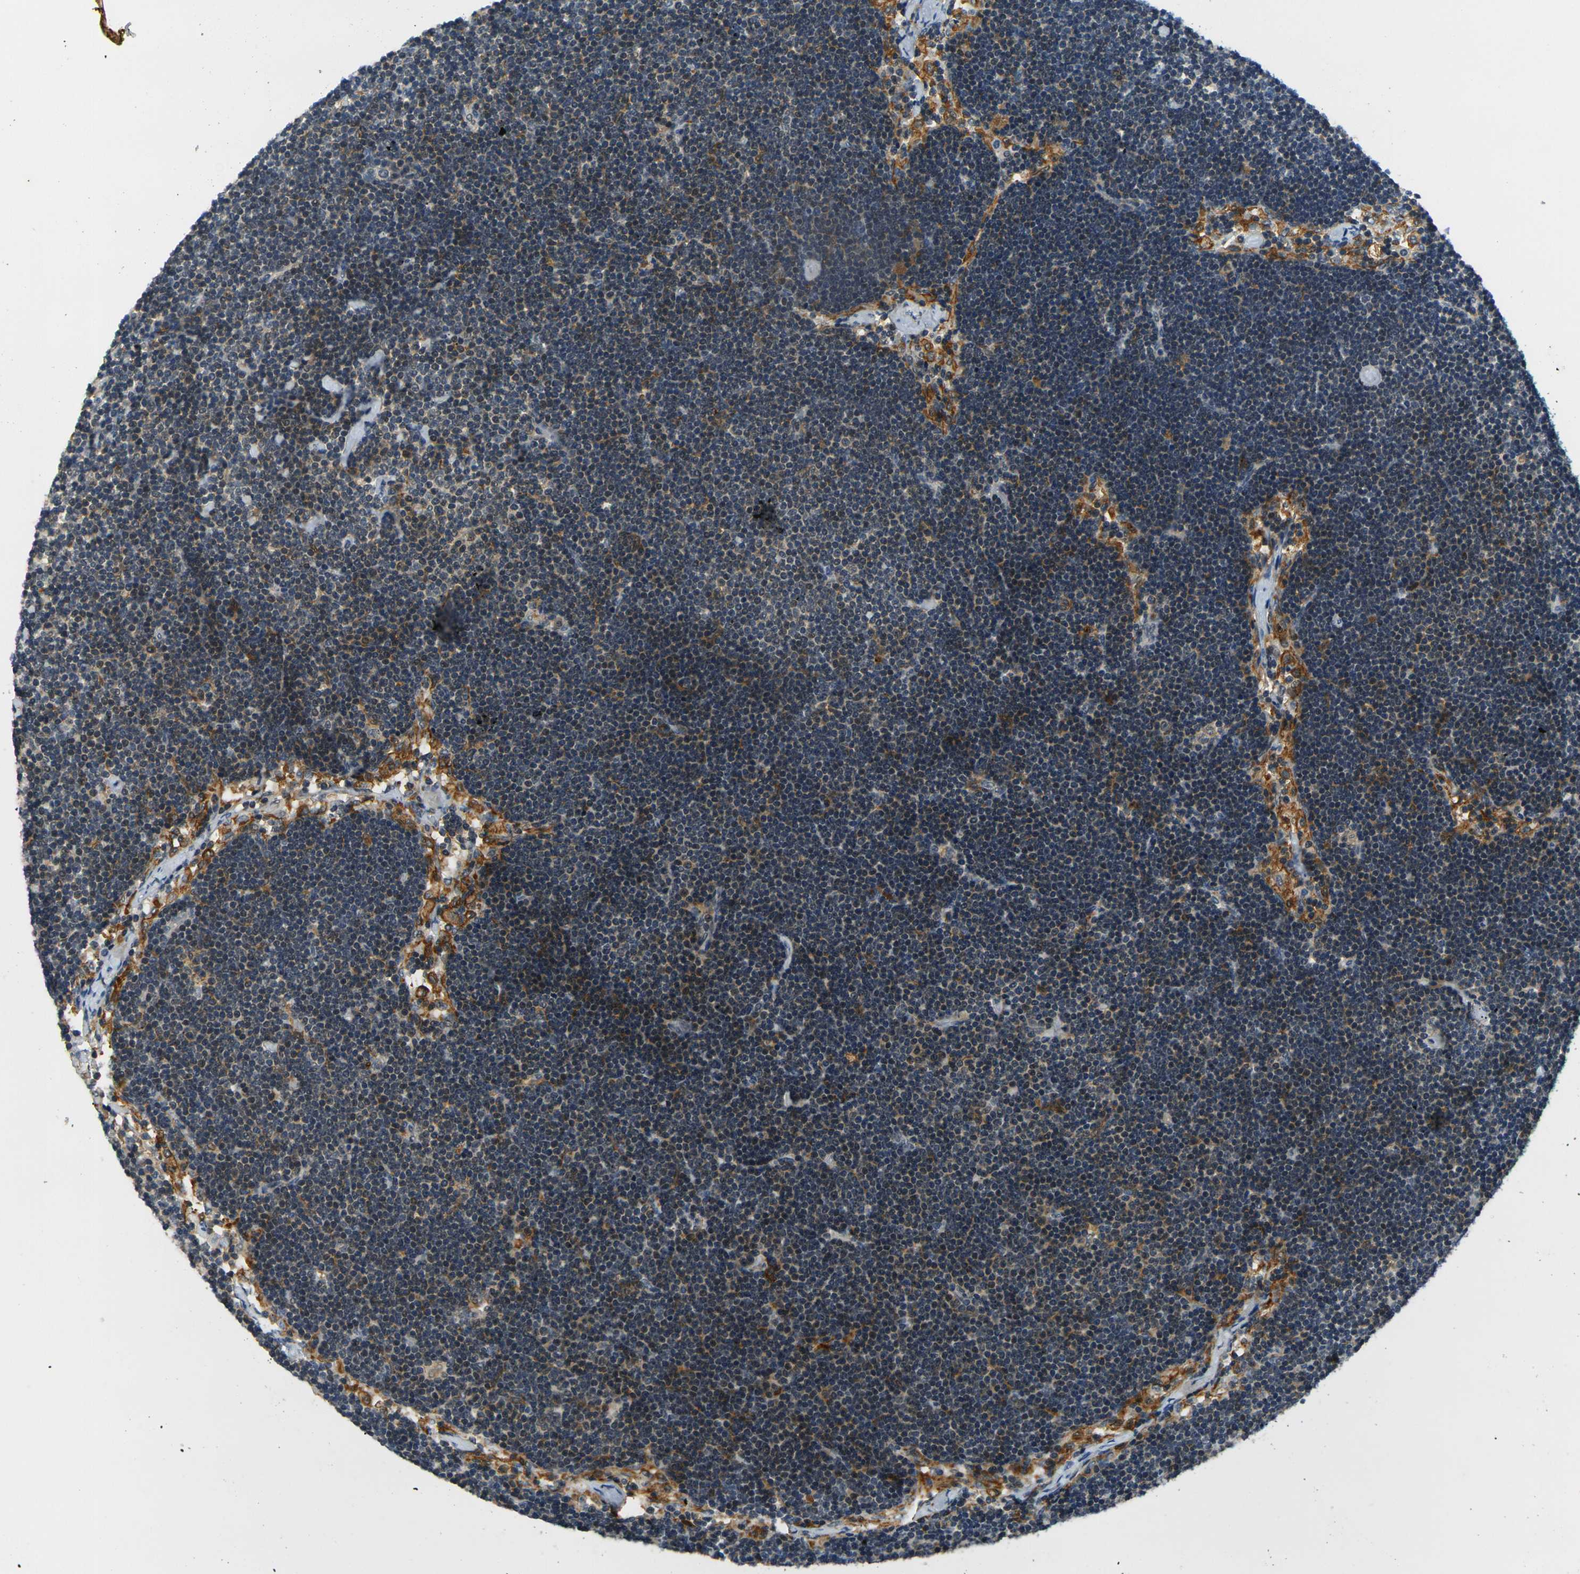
{"staining": {"intensity": "weak", "quantity": ">75%", "location": "cytoplasmic/membranous"}, "tissue": "lymph node", "cell_type": "Germinal center cells", "image_type": "normal", "snomed": [{"axis": "morphology", "description": "Normal tissue, NOS"}, {"axis": "topography", "description": "Lymph node"}], "caption": "Immunohistochemical staining of normal lymph node displays >75% levels of weak cytoplasmic/membranous protein staining in about >75% of germinal center cells. The staining was performed using DAB, with brown indicating positive protein expression. Nuclei are stained blue with hematoxylin.", "gene": "PIGL", "patient": {"sex": "male", "age": 63}}